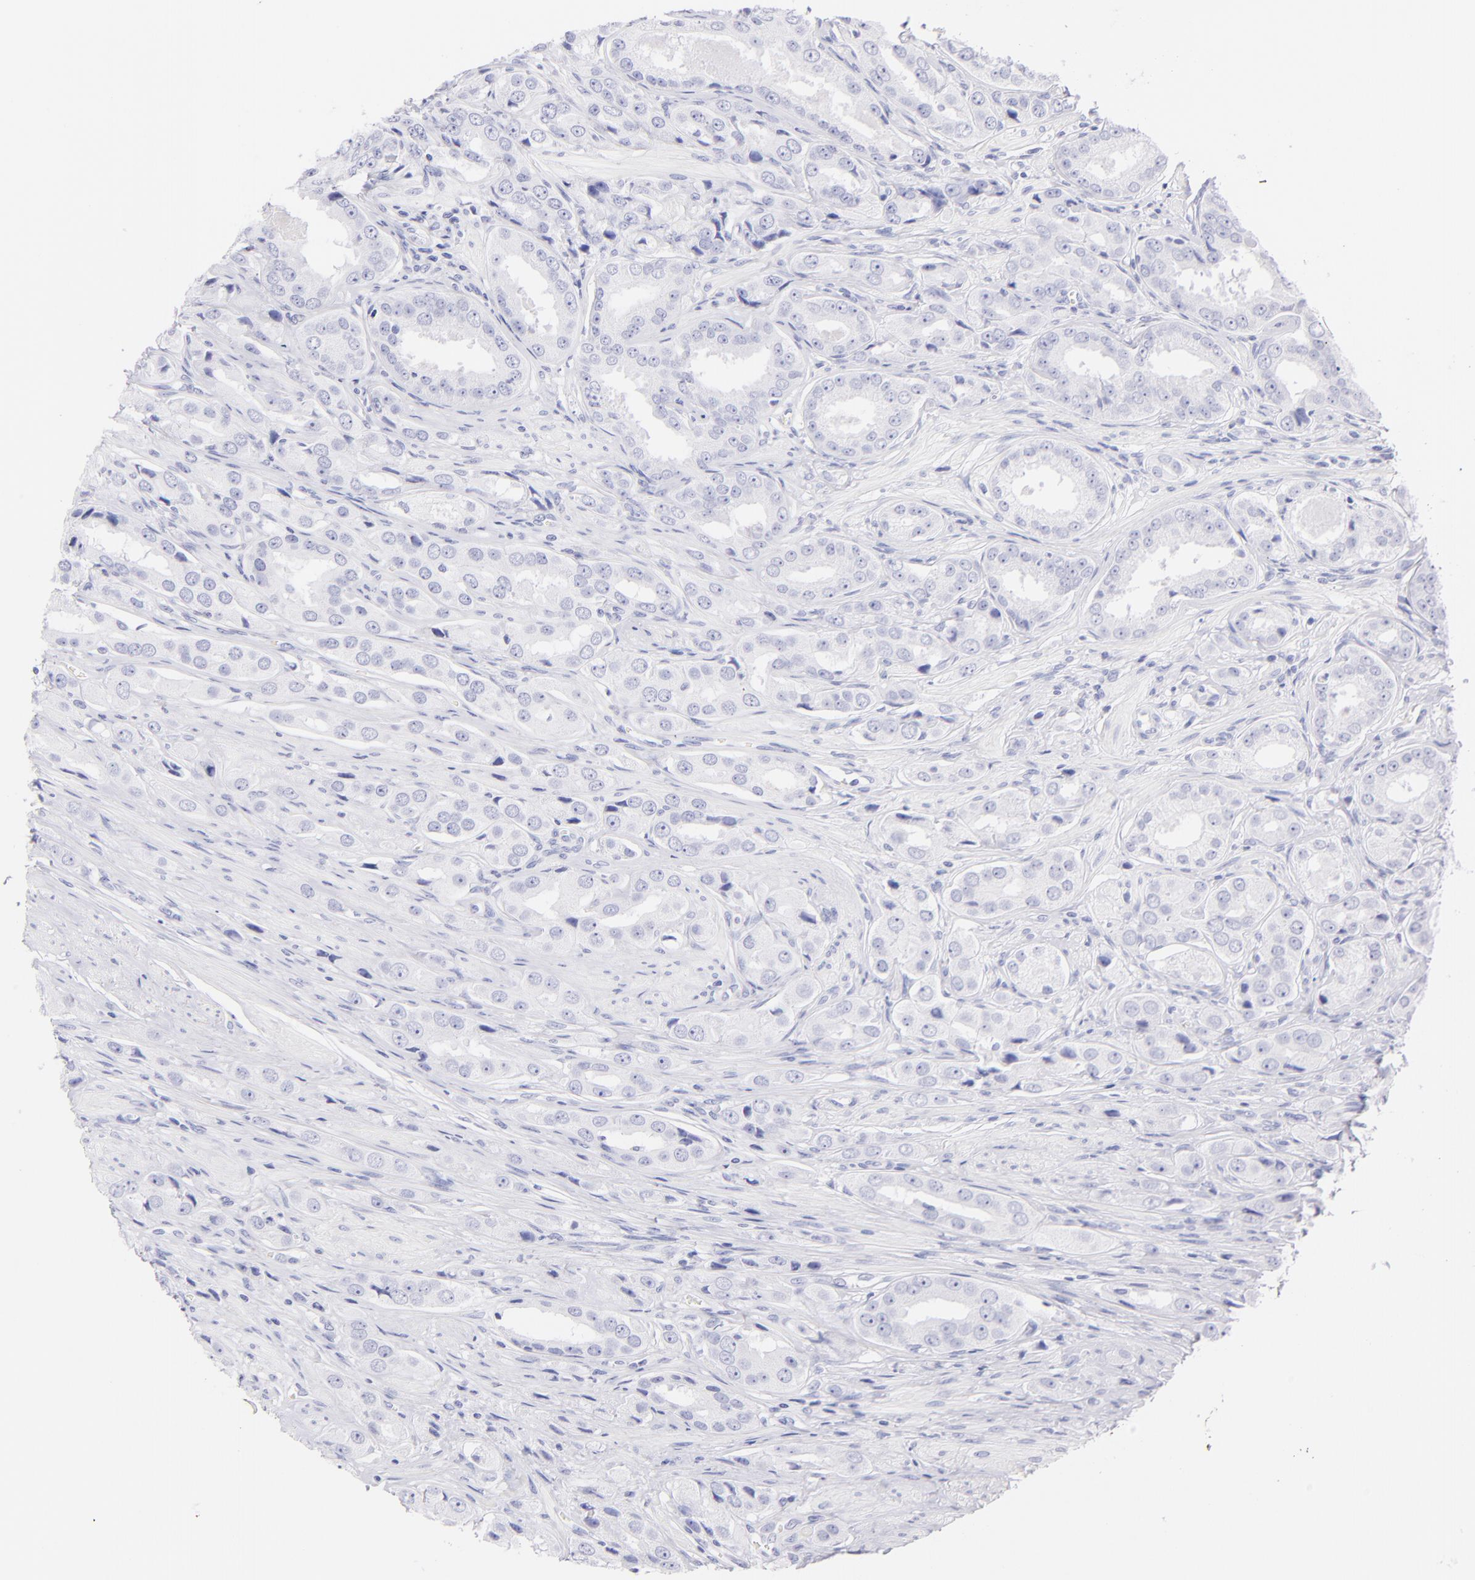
{"staining": {"intensity": "negative", "quantity": "none", "location": "none"}, "tissue": "prostate cancer", "cell_type": "Tumor cells", "image_type": "cancer", "snomed": [{"axis": "morphology", "description": "Adenocarcinoma, Medium grade"}, {"axis": "topography", "description": "Prostate"}], "caption": "This histopathology image is of prostate medium-grade adenocarcinoma stained with immunohistochemistry to label a protein in brown with the nuclei are counter-stained blue. There is no expression in tumor cells.", "gene": "SDC1", "patient": {"sex": "male", "age": 53}}